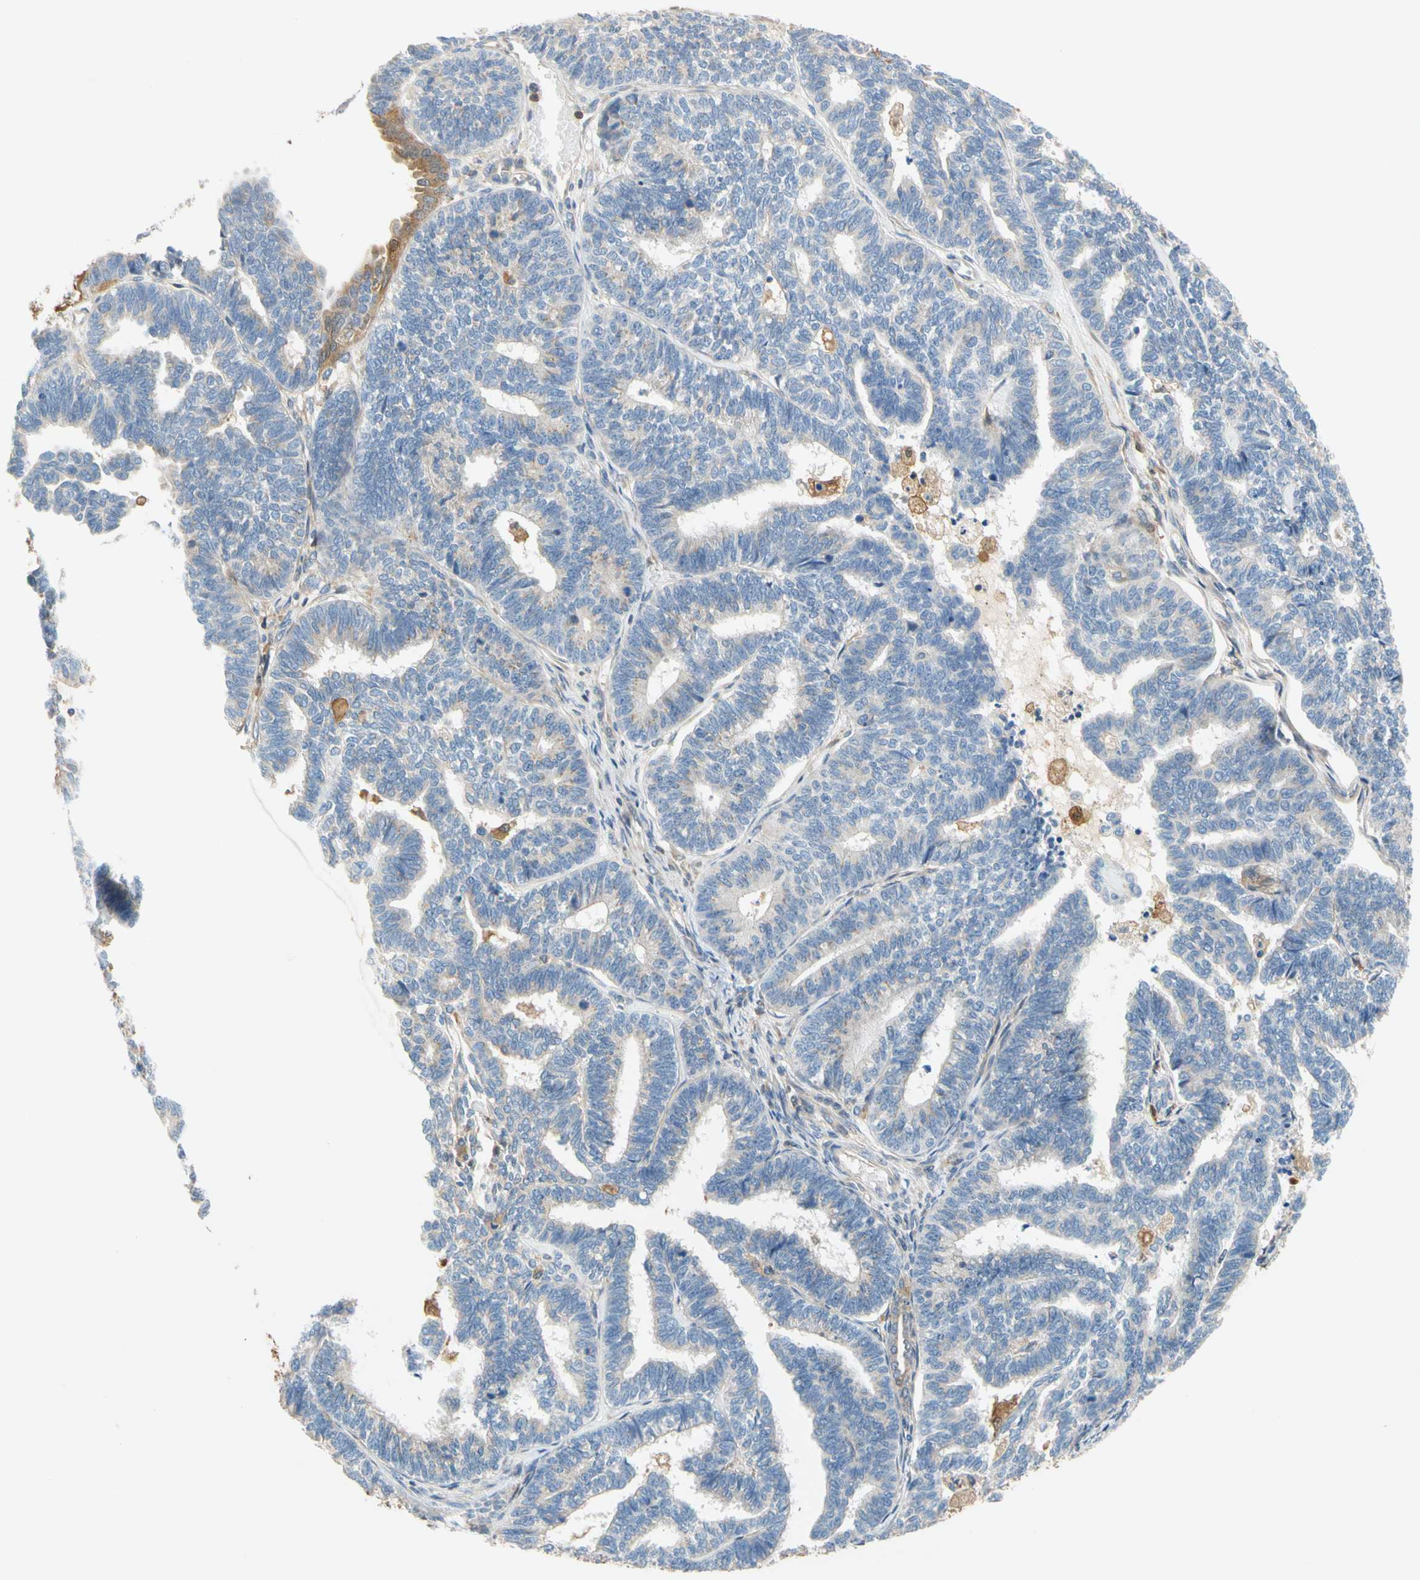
{"staining": {"intensity": "negative", "quantity": "none", "location": "none"}, "tissue": "endometrial cancer", "cell_type": "Tumor cells", "image_type": "cancer", "snomed": [{"axis": "morphology", "description": "Adenocarcinoma, NOS"}, {"axis": "topography", "description": "Endometrium"}], "caption": "Immunohistochemistry of human endometrial adenocarcinoma demonstrates no staining in tumor cells.", "gene": "GPSM2", "patient": {"sex": "female", "age": 70}}